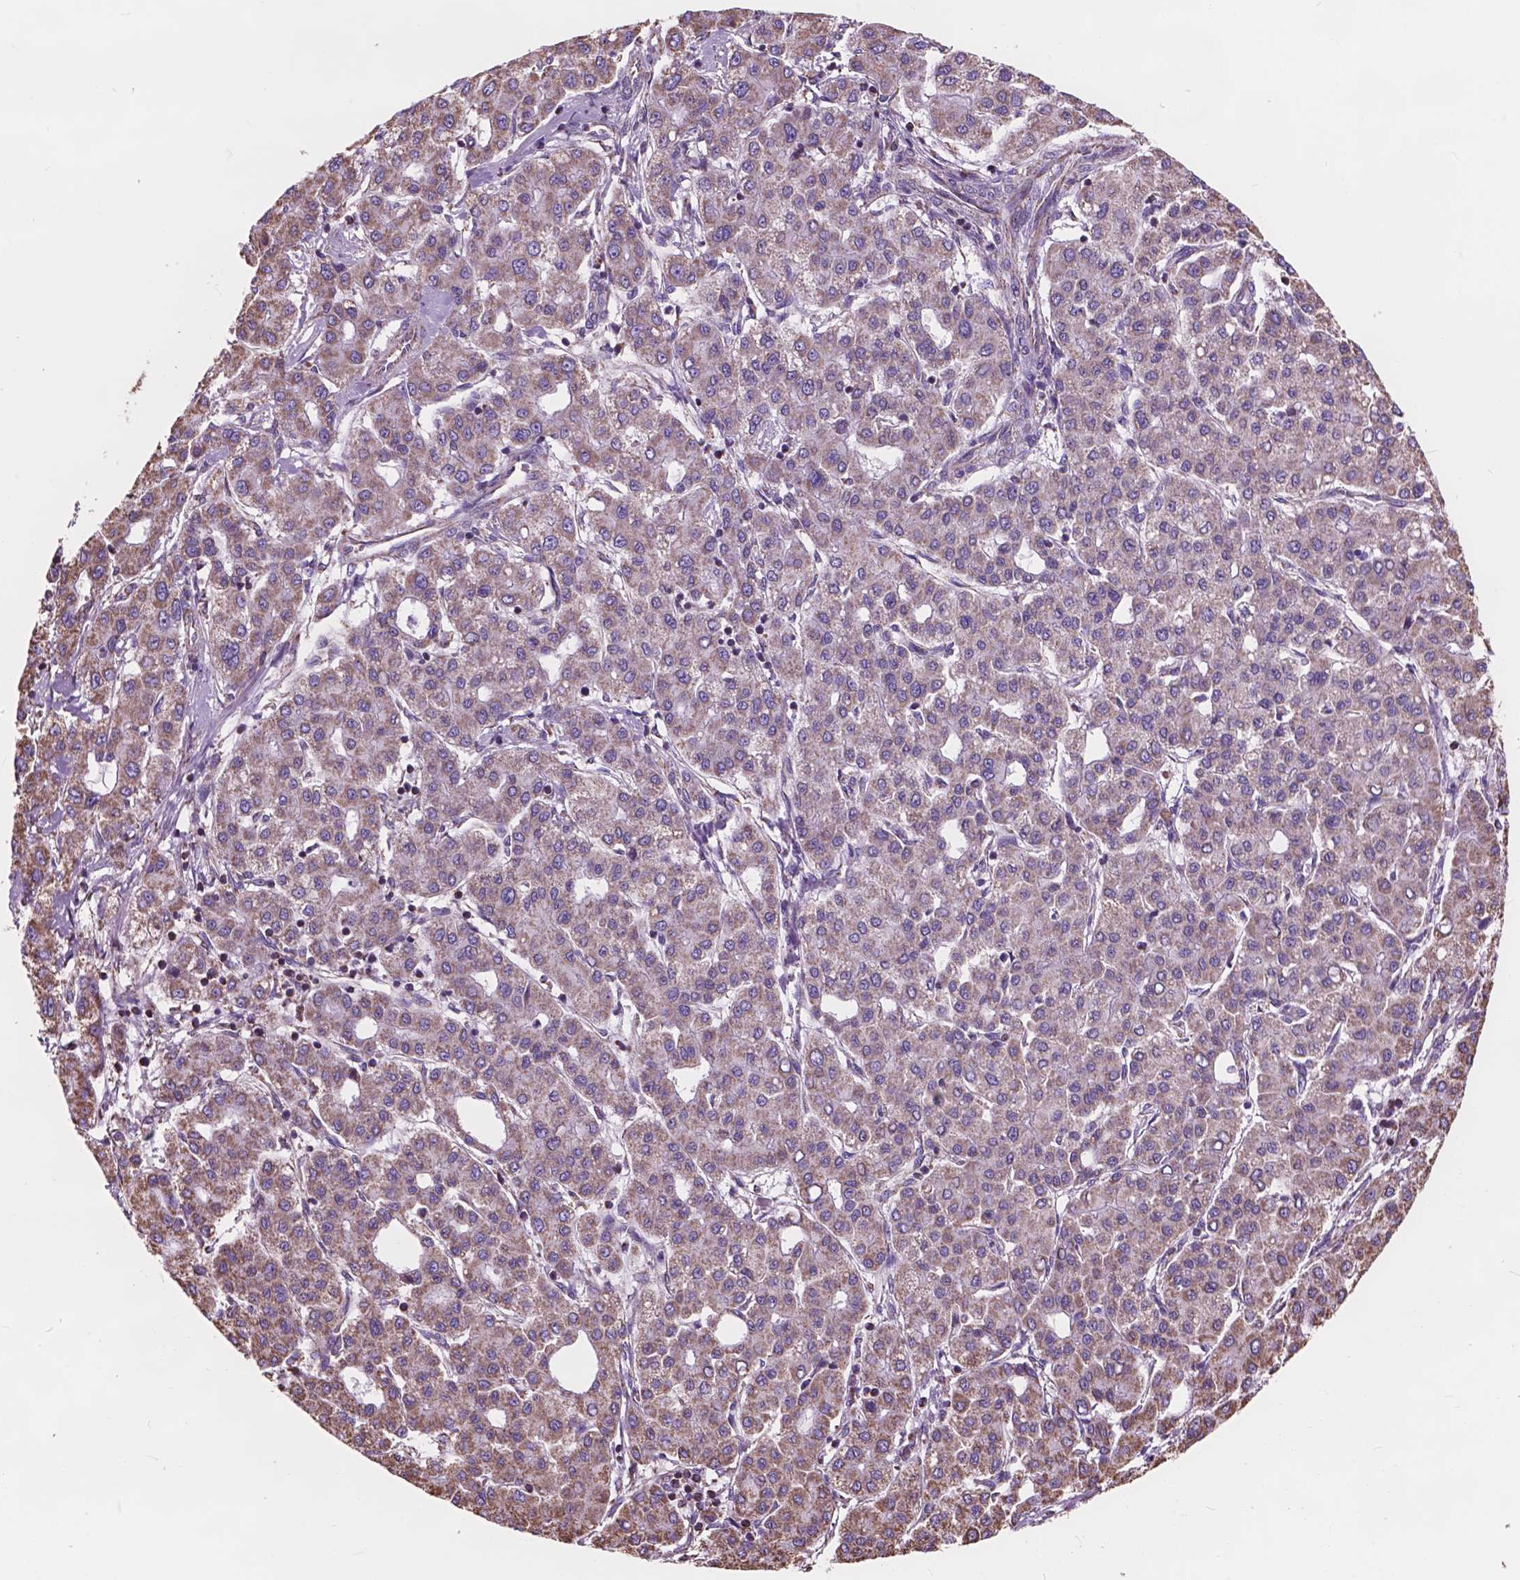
{"staining": {"intensity": "weak", "quantity": ">75%", "location": "cytoplasmic/membranous"}, "tissue": "liver cancer", "cell_type": "Tumor cells", "image_type": "cancer", "snomed": [{"axis": "morphology", "description": "Carcinoma, Hepatocellular, NOS"}, {"axis": "topography", "description": "Liver"}], "caption": "An image of liver cancer (hepatocellular carcinoma) stained for a protein exhibits weak cytoplasmic/membranous brown staining in tumor cells.", "gene": "SCOC", "patient": {"sex": "male", "age": 65}}